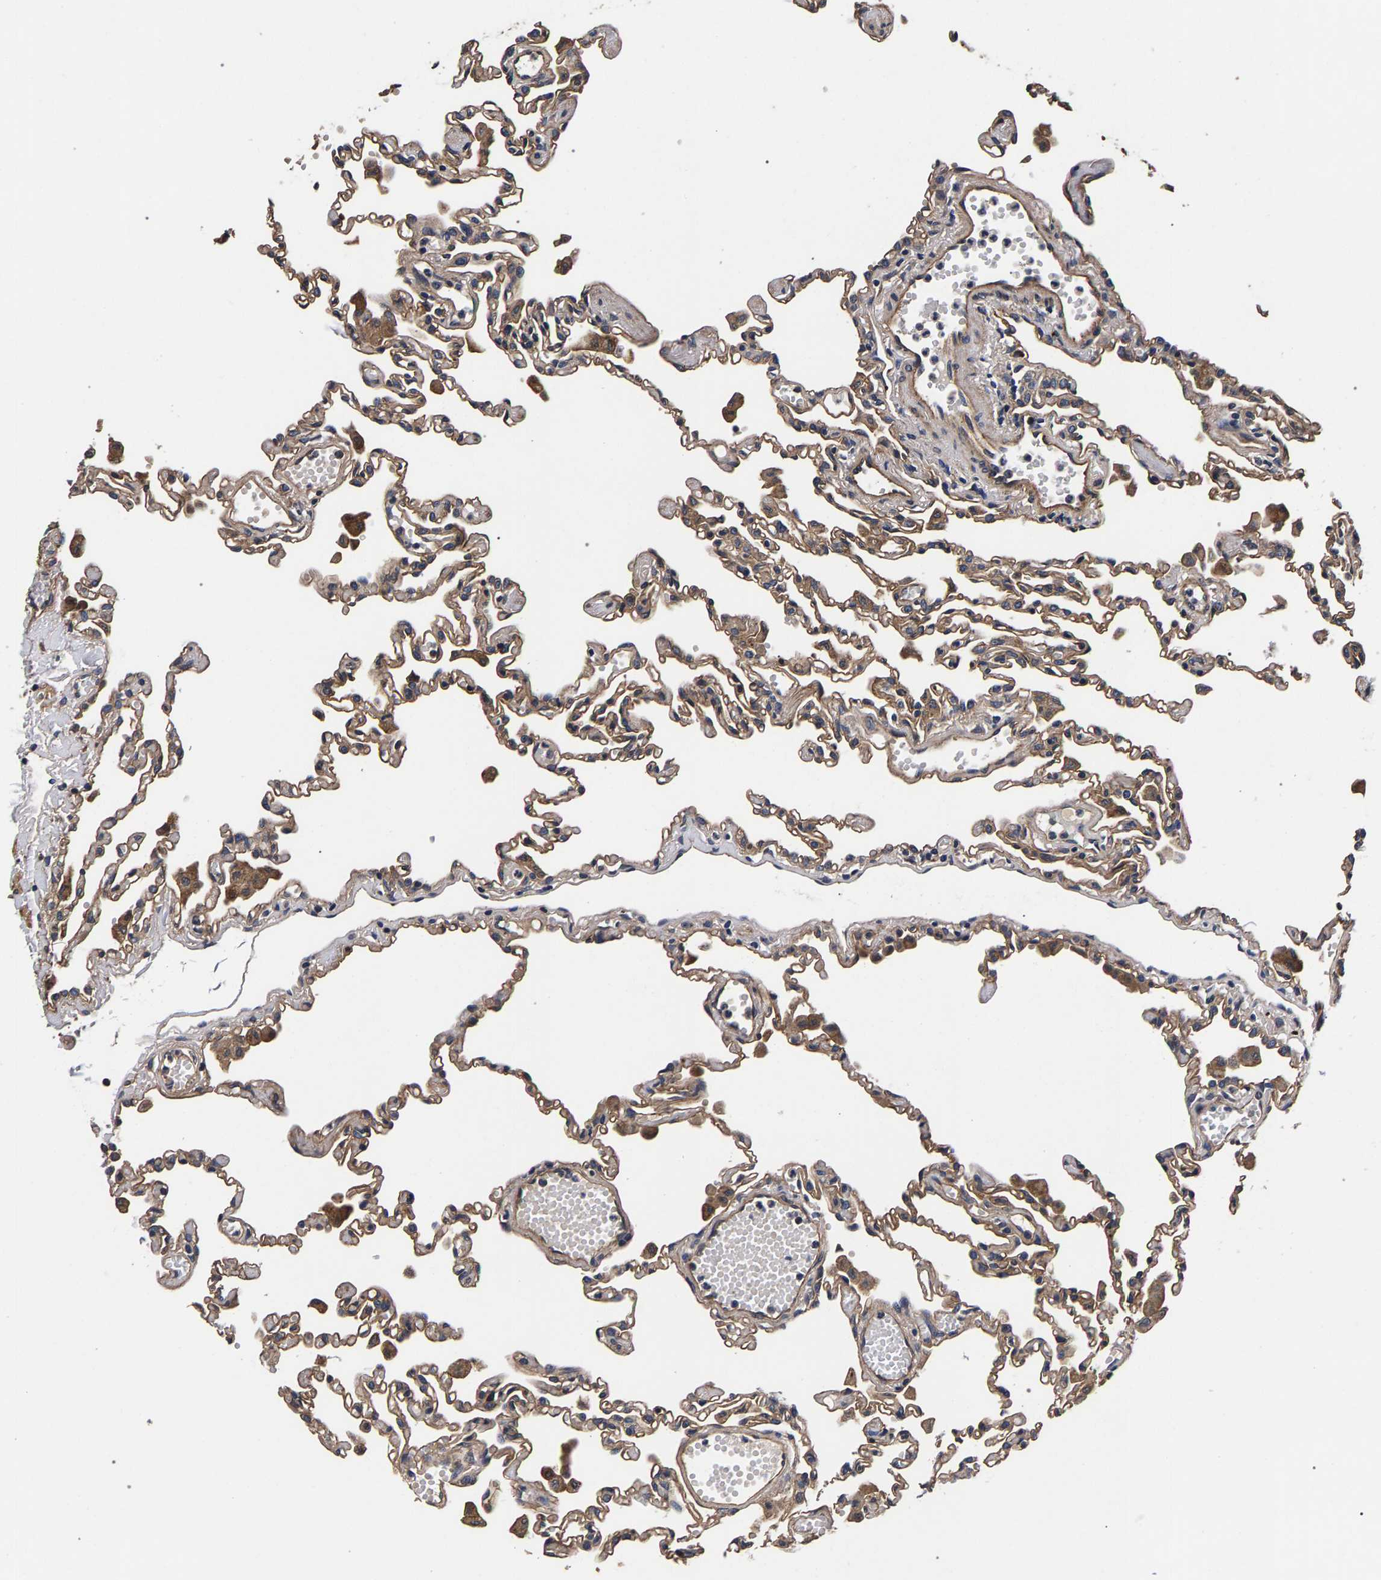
{"staining": {"intensity": "moderate", "quantity": ">75%", "location": "cytoplasmic/membranous"}, "tissue": "lung", "cell_type": "Alveolar cells", "image_type": "normal", "snomed": [{"axis": "morphology", "description": "Normal tissue, NOS"}, {"axis": "topography", "description": "Bronchus"}, {"axis": "topography", "description": "Lung"}], "caption": "Immunohistochemistry staining of benign lung, which demonstrates medium levels of moderate cytoplasmic/membranous expression in about >75% of alveolar cells indicating moderate cytoplasmic/membranous protein staining. The staining was performed using DAB (brown) for protein detection and nuclei were counterstained in hematoxylin (blue).", "gene": "MARCHF7", "patient": {"sex": "female", "age": 49}}